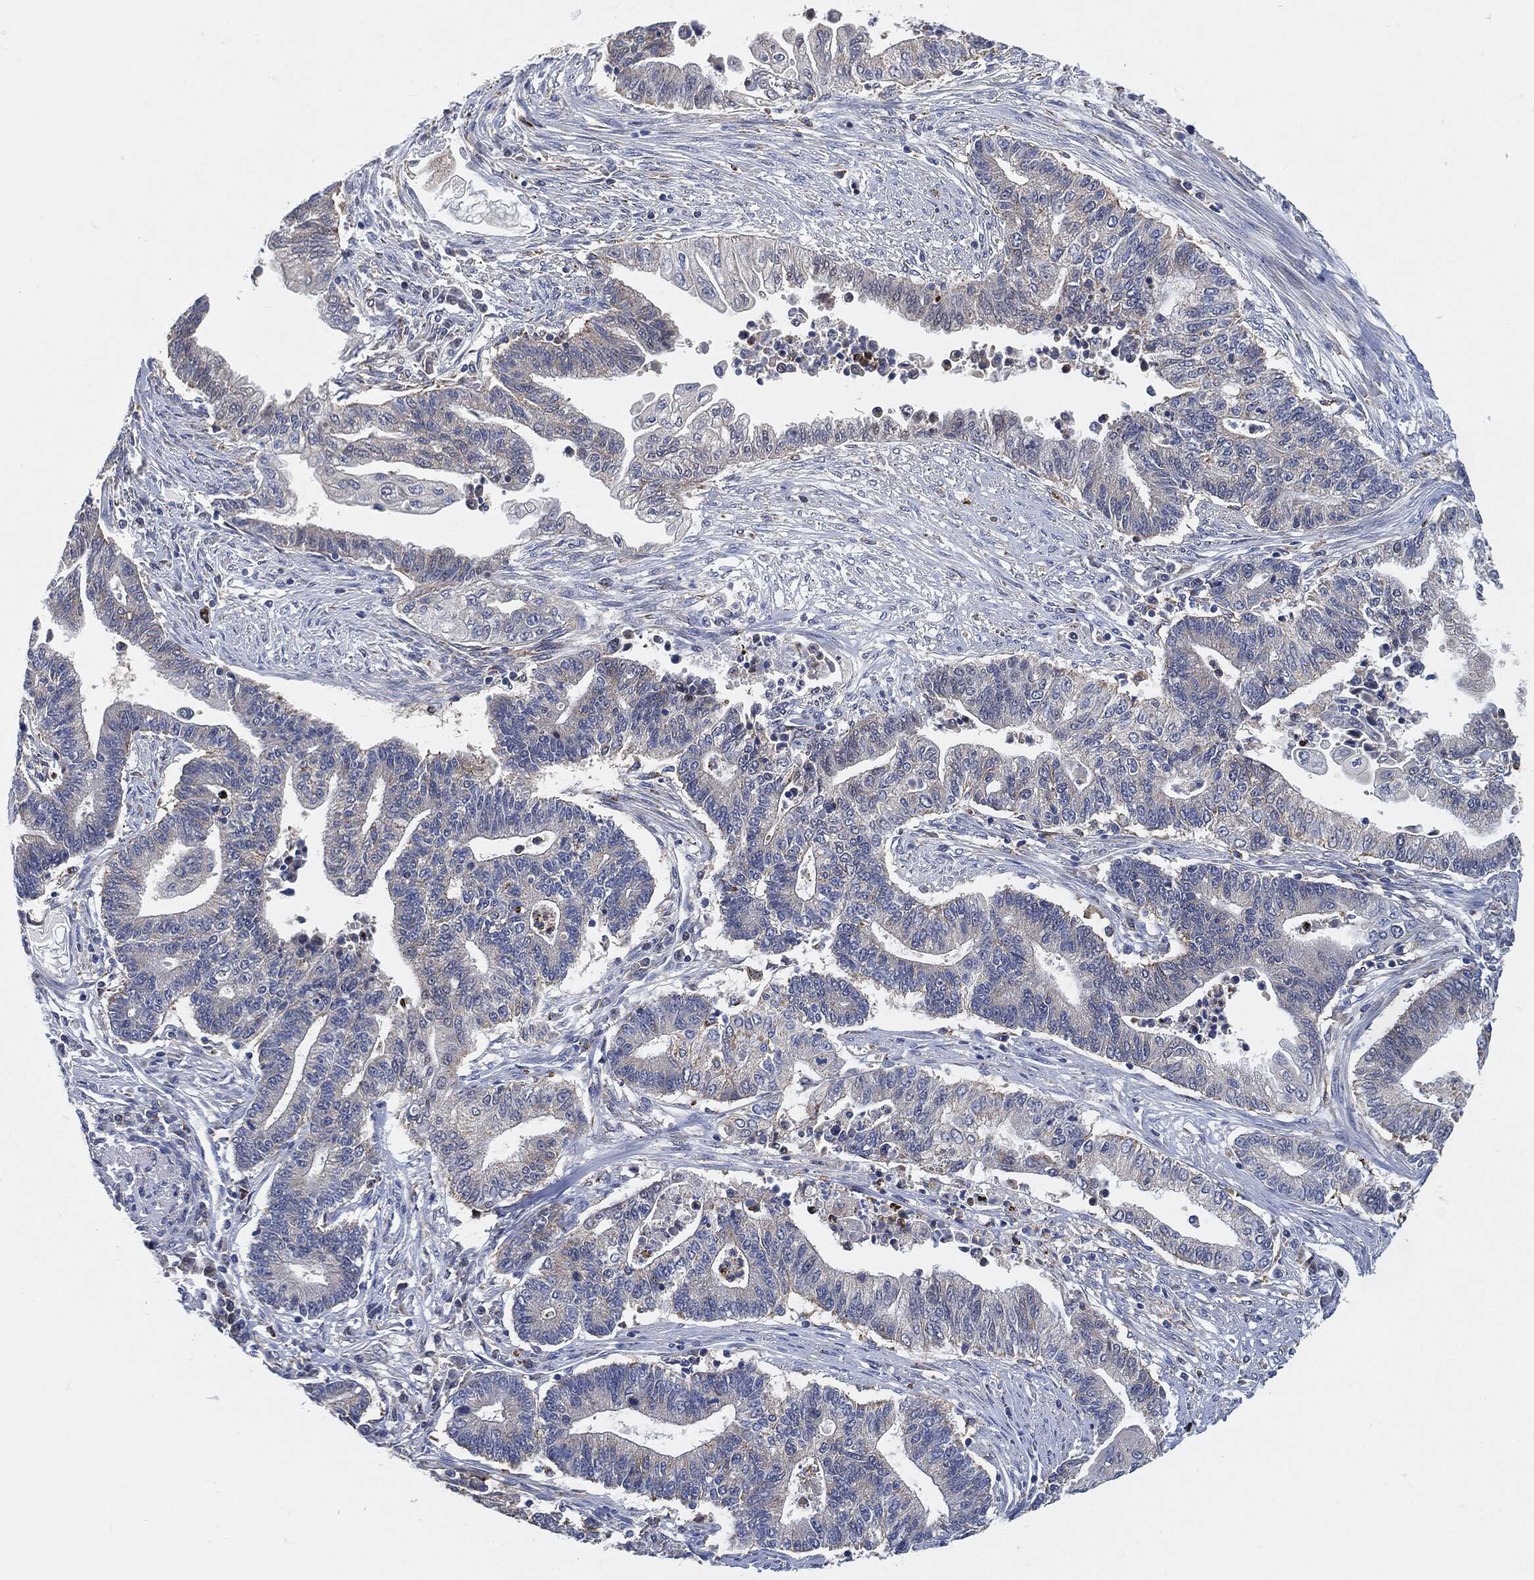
{"staining": {"intensity": "negative", "quantity": "none", "location": "none"}, "tissue": "endometrial cancer", "cell_type": "Tumor cells", "image_type": "cancer", "snomed": [{"axis": "morphology", "description": "Adenocarcinoma, NOS"}, {"axis": "topography", "description": "Uterus"}, {"axis": "topography", "description": "Endometrium"}], "caption": "IHC of human endometrial adenocarcinoma displays no expression in tumor cells.", "gene": "VSIG4", "patient": {"sex": "female", "age": 54}}